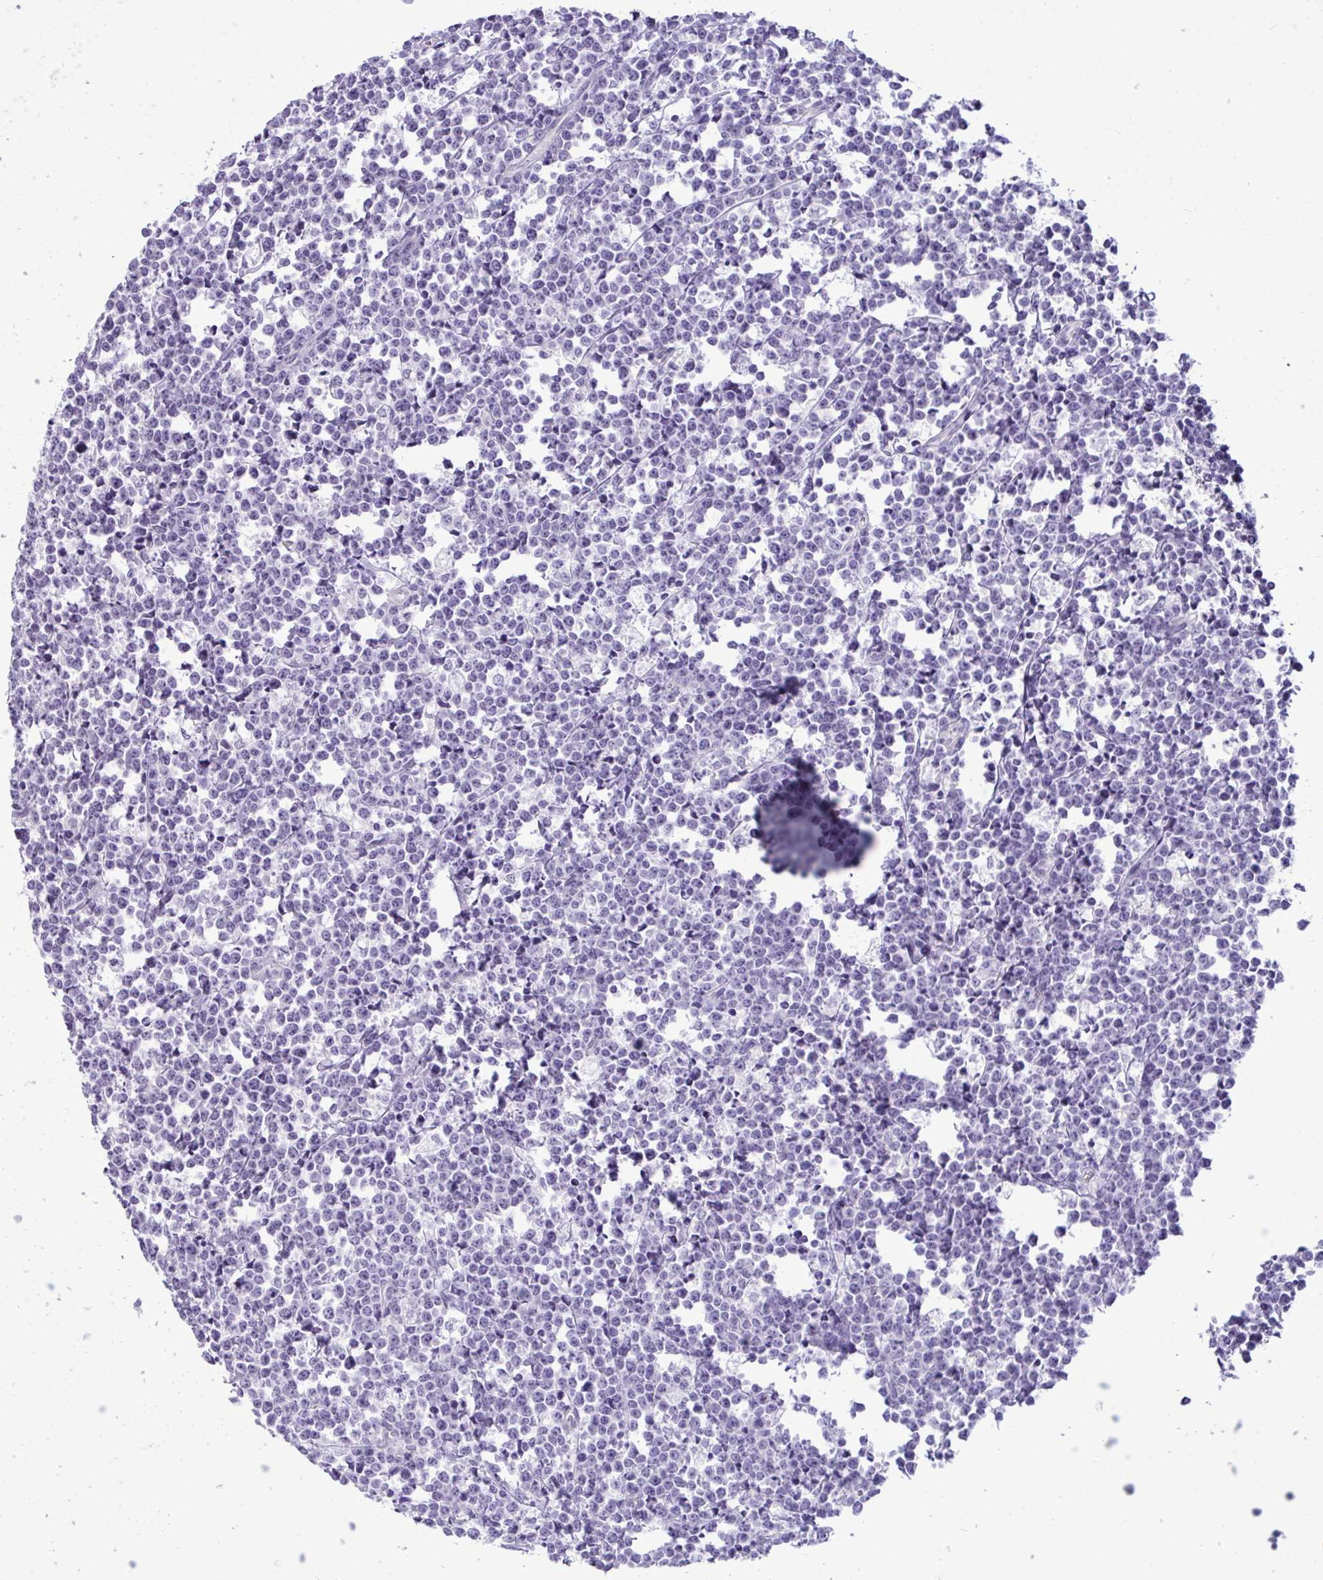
{"staining": {"intensity": "negative", "quantity": "none", "location": "none"}, "tissue": "lymphoma", "cell_type": "Tumor cells", "image_type": "cancer", "snomed": [{"axis": "morphology", "description": "Malignant lymphoma, non-Hodgkin's type, High grade"}, {"axis": "topography", "description": "Small intestine"}], "caption": "Tumor cells are negative for protein expression in human malignant lymphoma, non-Hodgkin's type (high-grade).", "gene": "PRM2", "patient": {"sex": "female", "age": 56}}